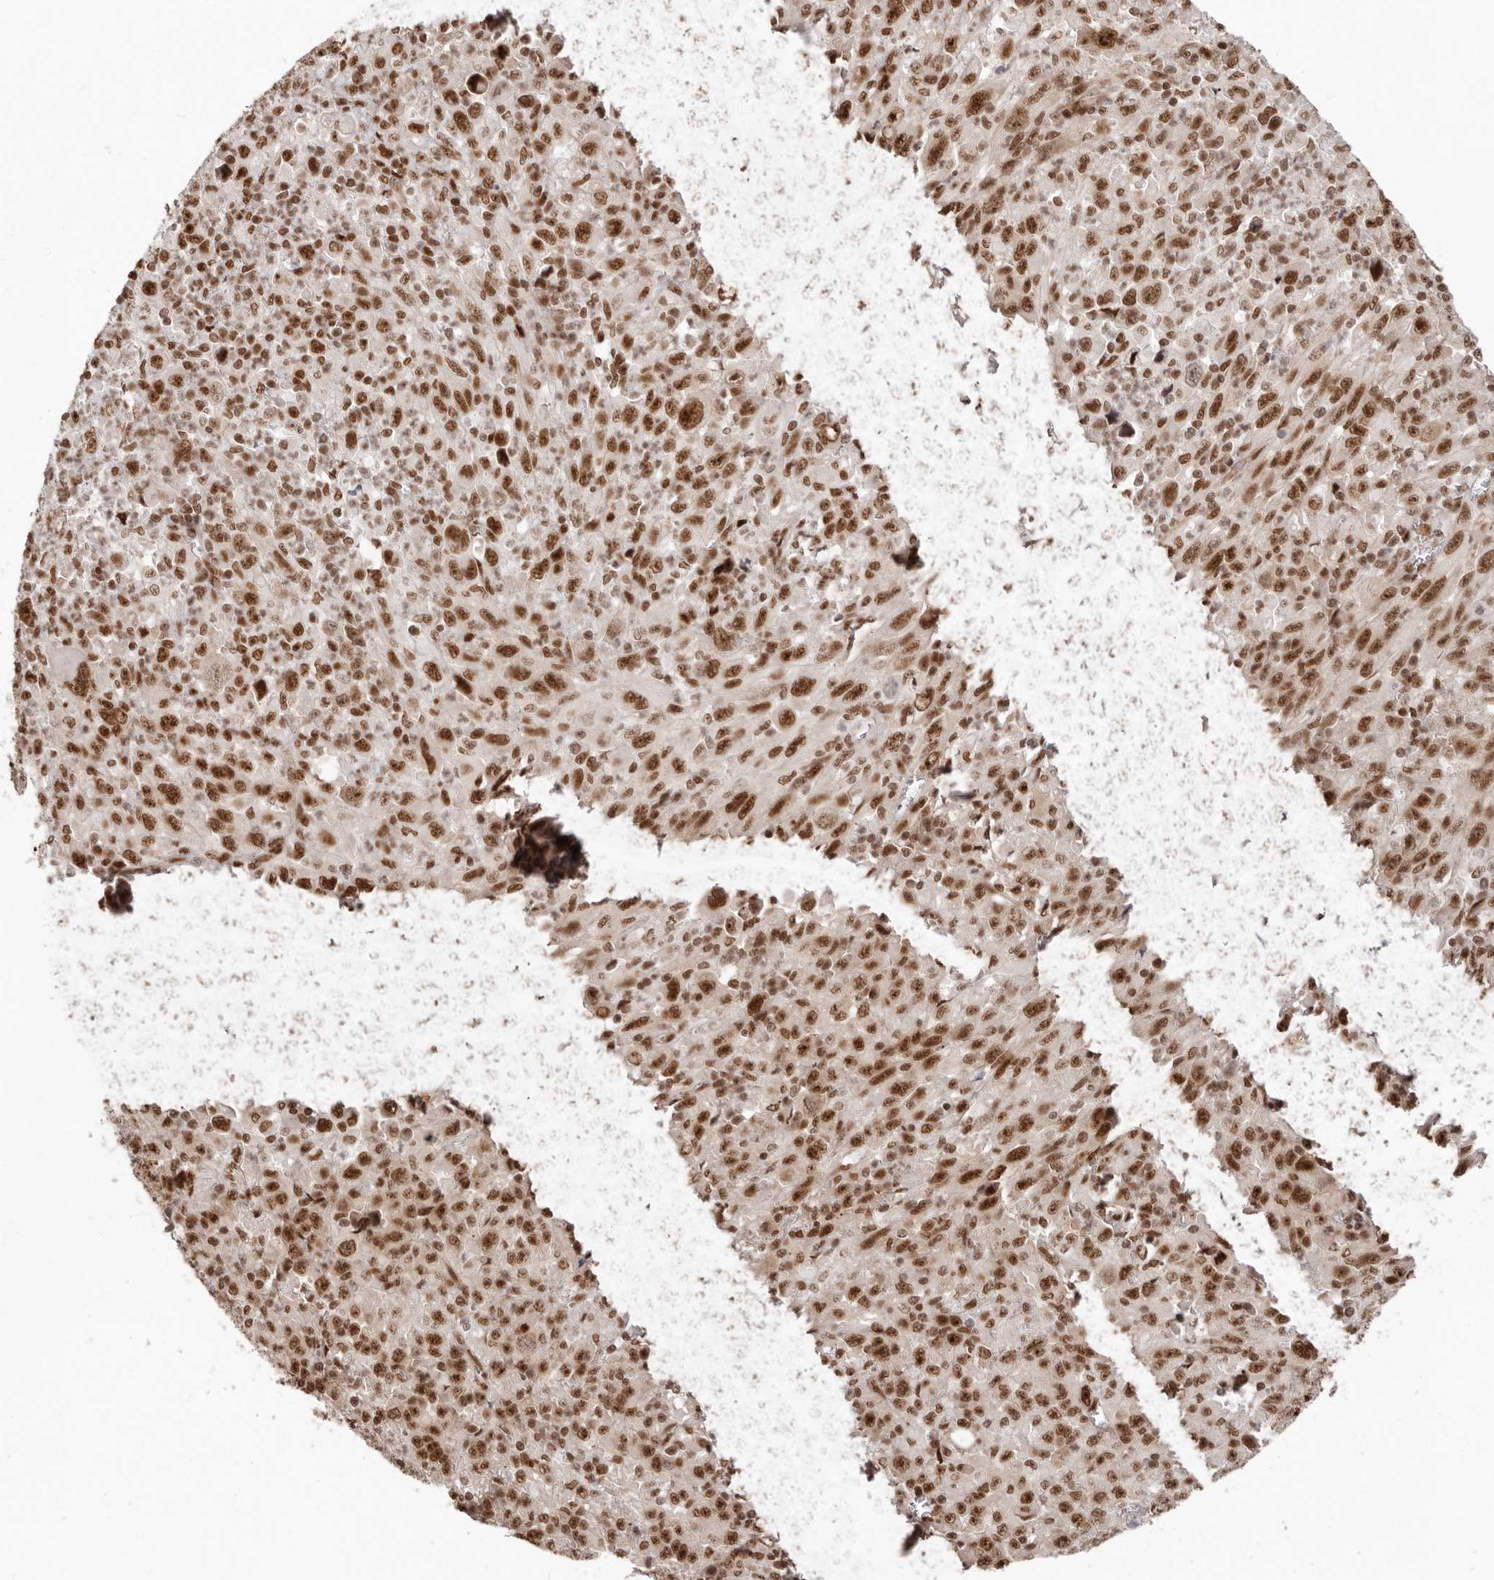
{"staining": {"intensity": "strong", "quantity": ">75%", "location": "nuclear"}, "tissue": "melanoma", "cell_type": "Tumor cells", "image_type": "cancer", "snomed": [{"axis": "morphology", "description": "Malignant melanoma, Metastatic site"}, {"axis": "topography", "description": "Skin"}], "caption": "Malignant melanoma (metastatic site) stained with a brown dye exhibits strong nuclear positive positivity in approximately >75% of tumor cells.", "gene": "CHTOP", "patient": {"sex": "female", "age": 56}}